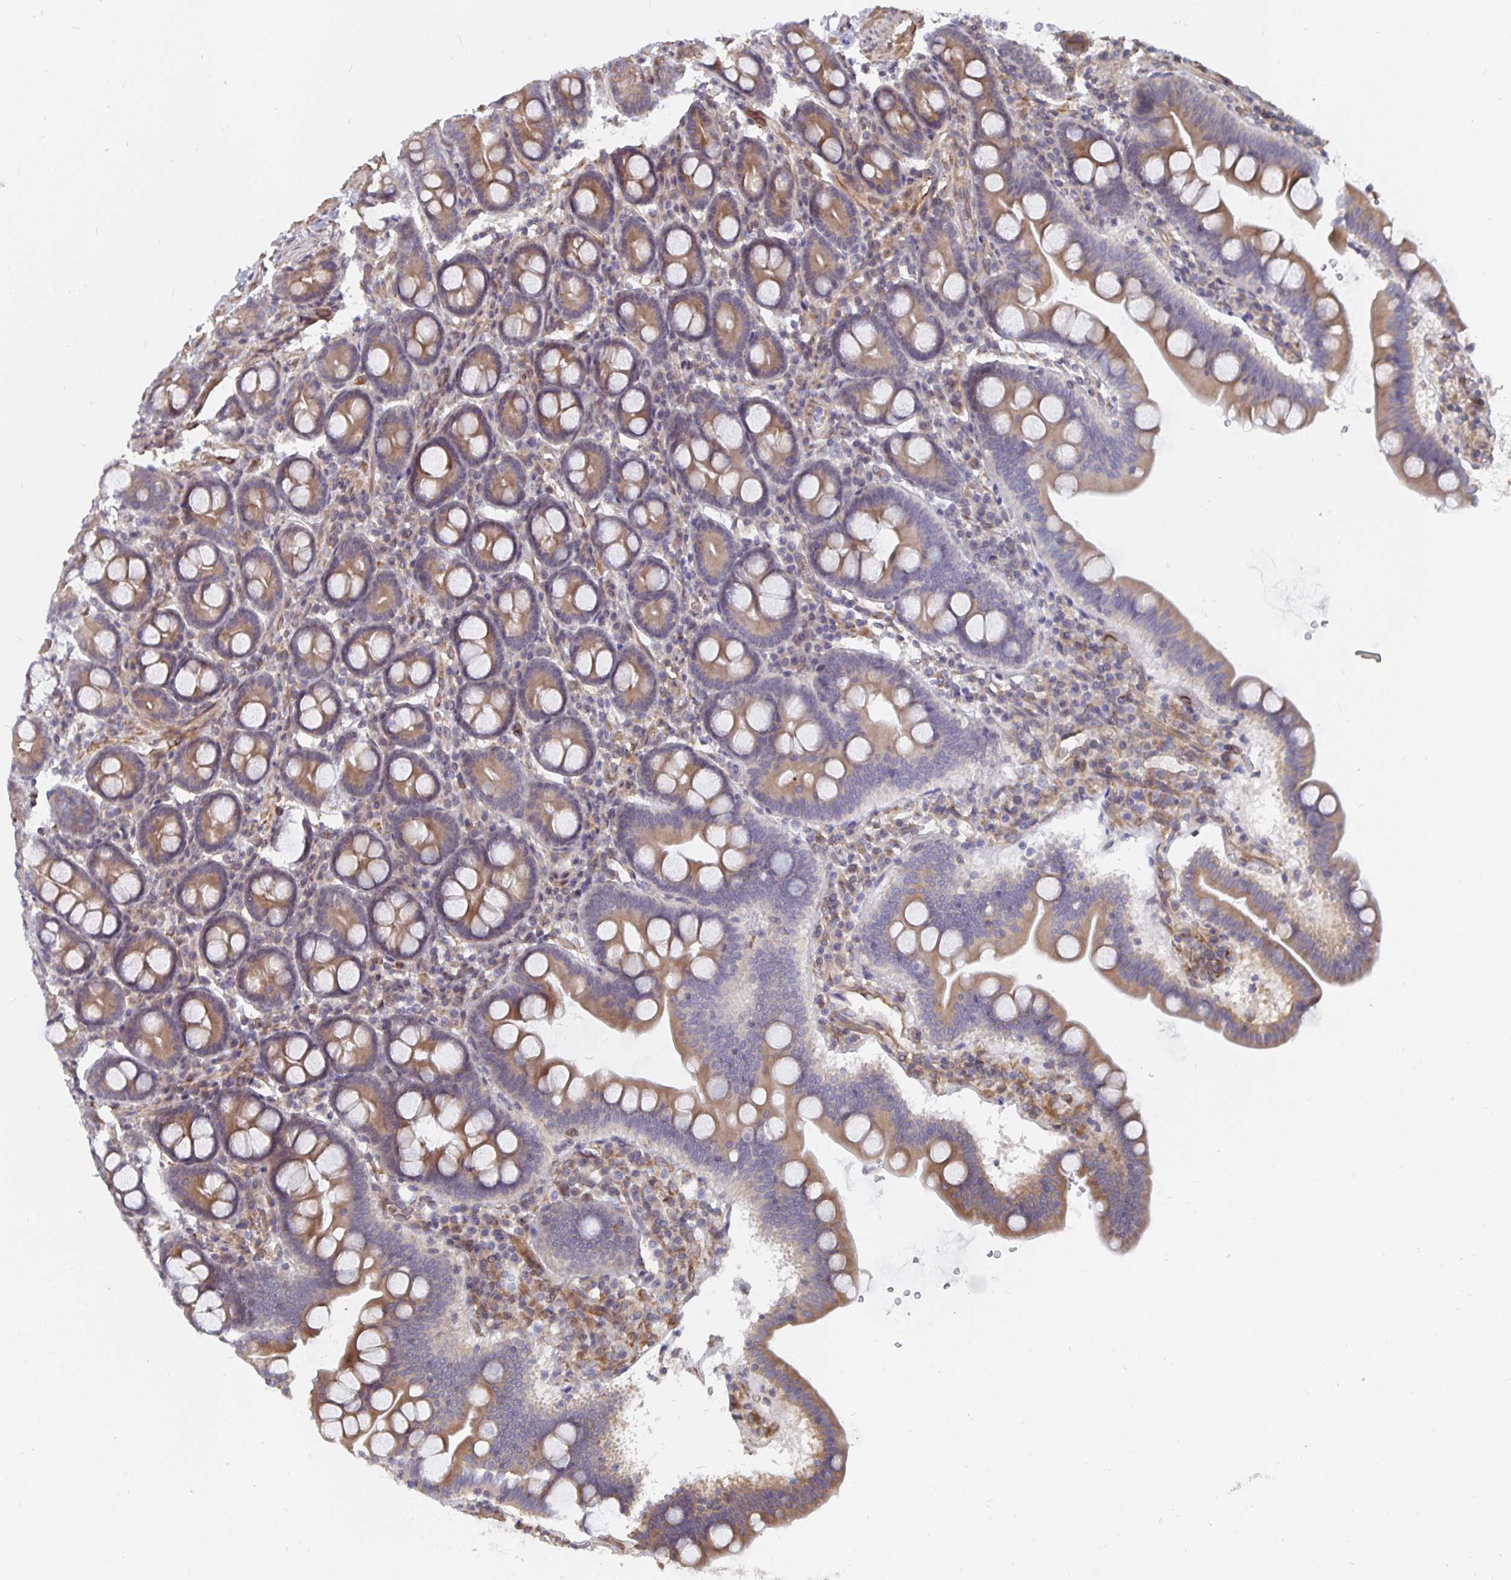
{"staining": {"intensity": "moderate", "quantity": ">75%", "location": "cytoplasmic/membranous"}, "tissue": "duodenum", "cell_type": "Glandular cells", "image_type": "normal", "snomed": [{"axis": "morphology", "description": "Normal tissue, NOS"}, {"axis": "topography", "description": "Pancreas"}, {"axis": "topography", "description": "Duodenum"}], "caption": "IHC micrograph of benign duodenum: duodenum stained using immunohistochemistry shows medium levels of moderate protein expression localized specifically in the cytoplasmic/membranous of glandular cells, appearing as a cytoplasmic/membranous brown color.", "gene": "BCAP29", "patient": {"sex": "male", "age": 59}}